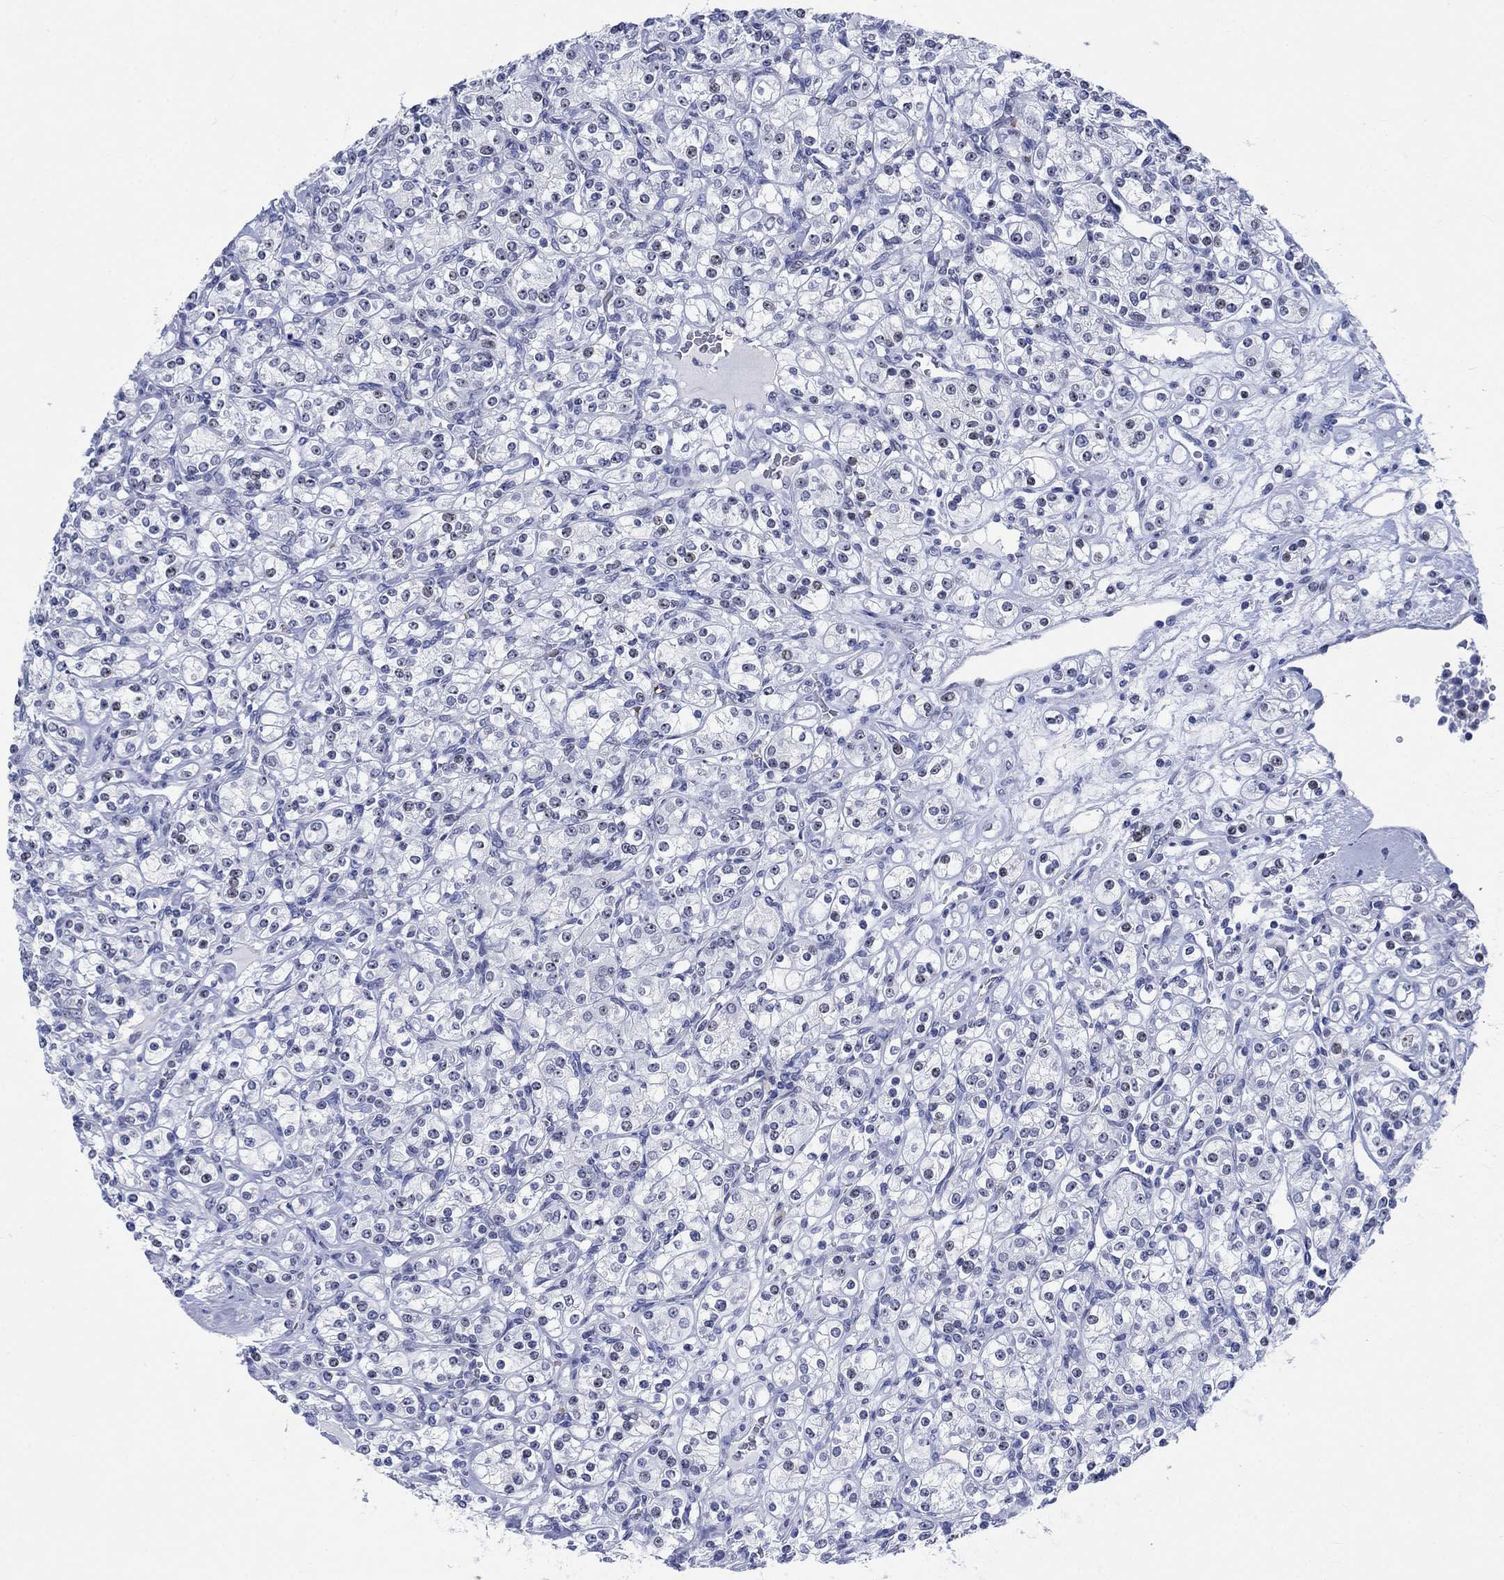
{"staining": {"intensity": "strong", "quantity": "<25%", "location": "nuclear"}, "tissue": "renal cancer", "cell_type": "Tumor cells", "image_type": "cancer", "snomed": [{"axis": "morphology", "description": "Adenocarcinoma, NOS"}, {"axis": "topography", "description": "Kidney"}], "caption": "Tumor cells exhibit medium levels of strong nuclear expression in approximately <25% of cells in human renal cancer.", "gene": "ZNF446", "patient": {"sex": "male", "age": 77}}